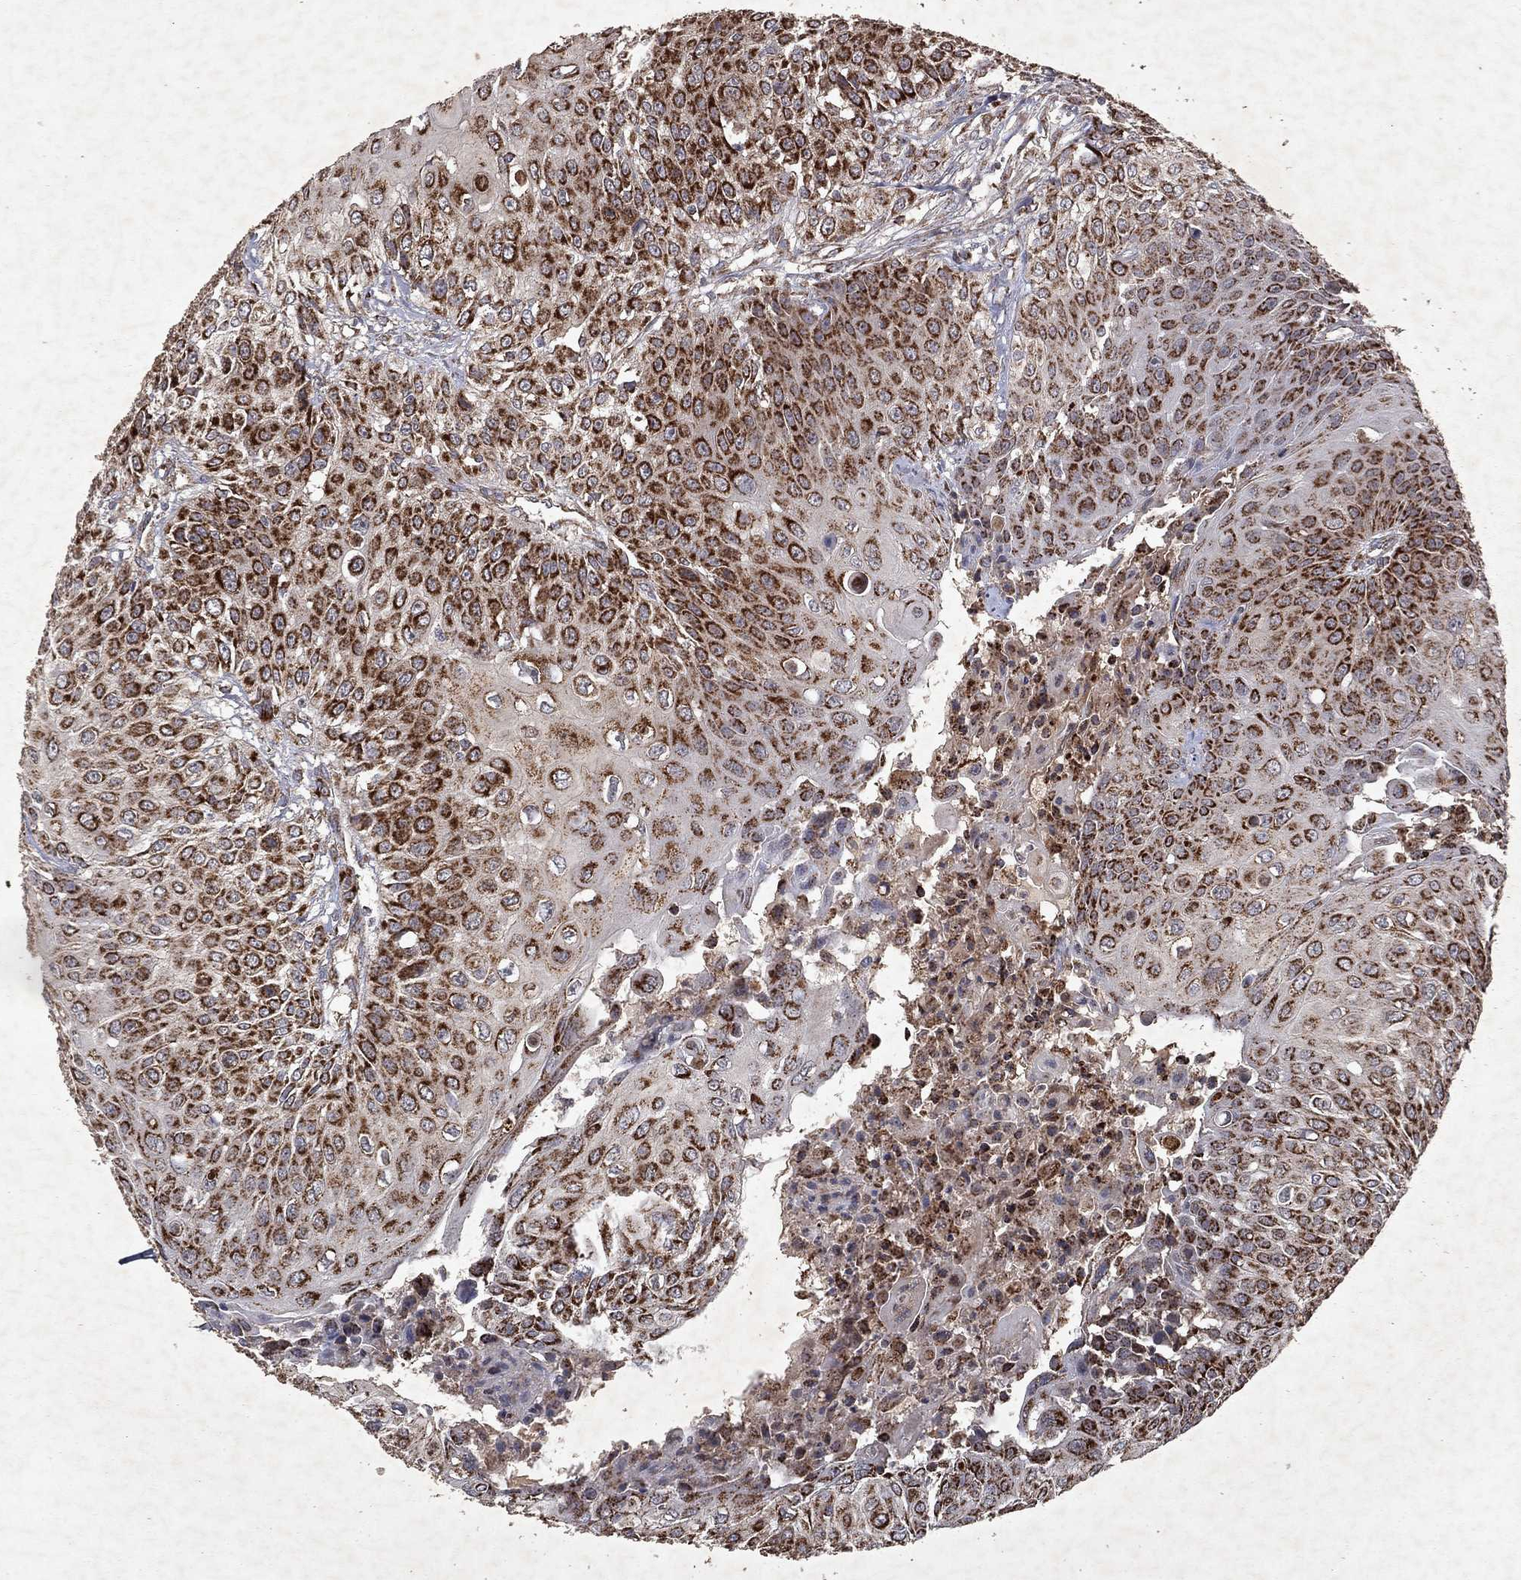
{"staining": {"intensity": "strong", "quantity": "25%-75%", "location": "cytoplasmic/membranous"}, "tissue": "urothelial cancer", "cell_type": "Tumor cells", "image_type": "cancer", "snomed": [{"axis": "morphology", "description": "Urothelial carcinoma, High grade"}, {"axis": "topography", "description": "Urinary bladder"}], "caption": "A histopathology image showing strong cytoplasmic/membranous positivity in approximately 25%-75% of tumor cells in urothelial cancer, as visualized by brown immunohistochemical staining.", "gene": "PYROXD2", "patient": {"sex": "female", "age": 79}}